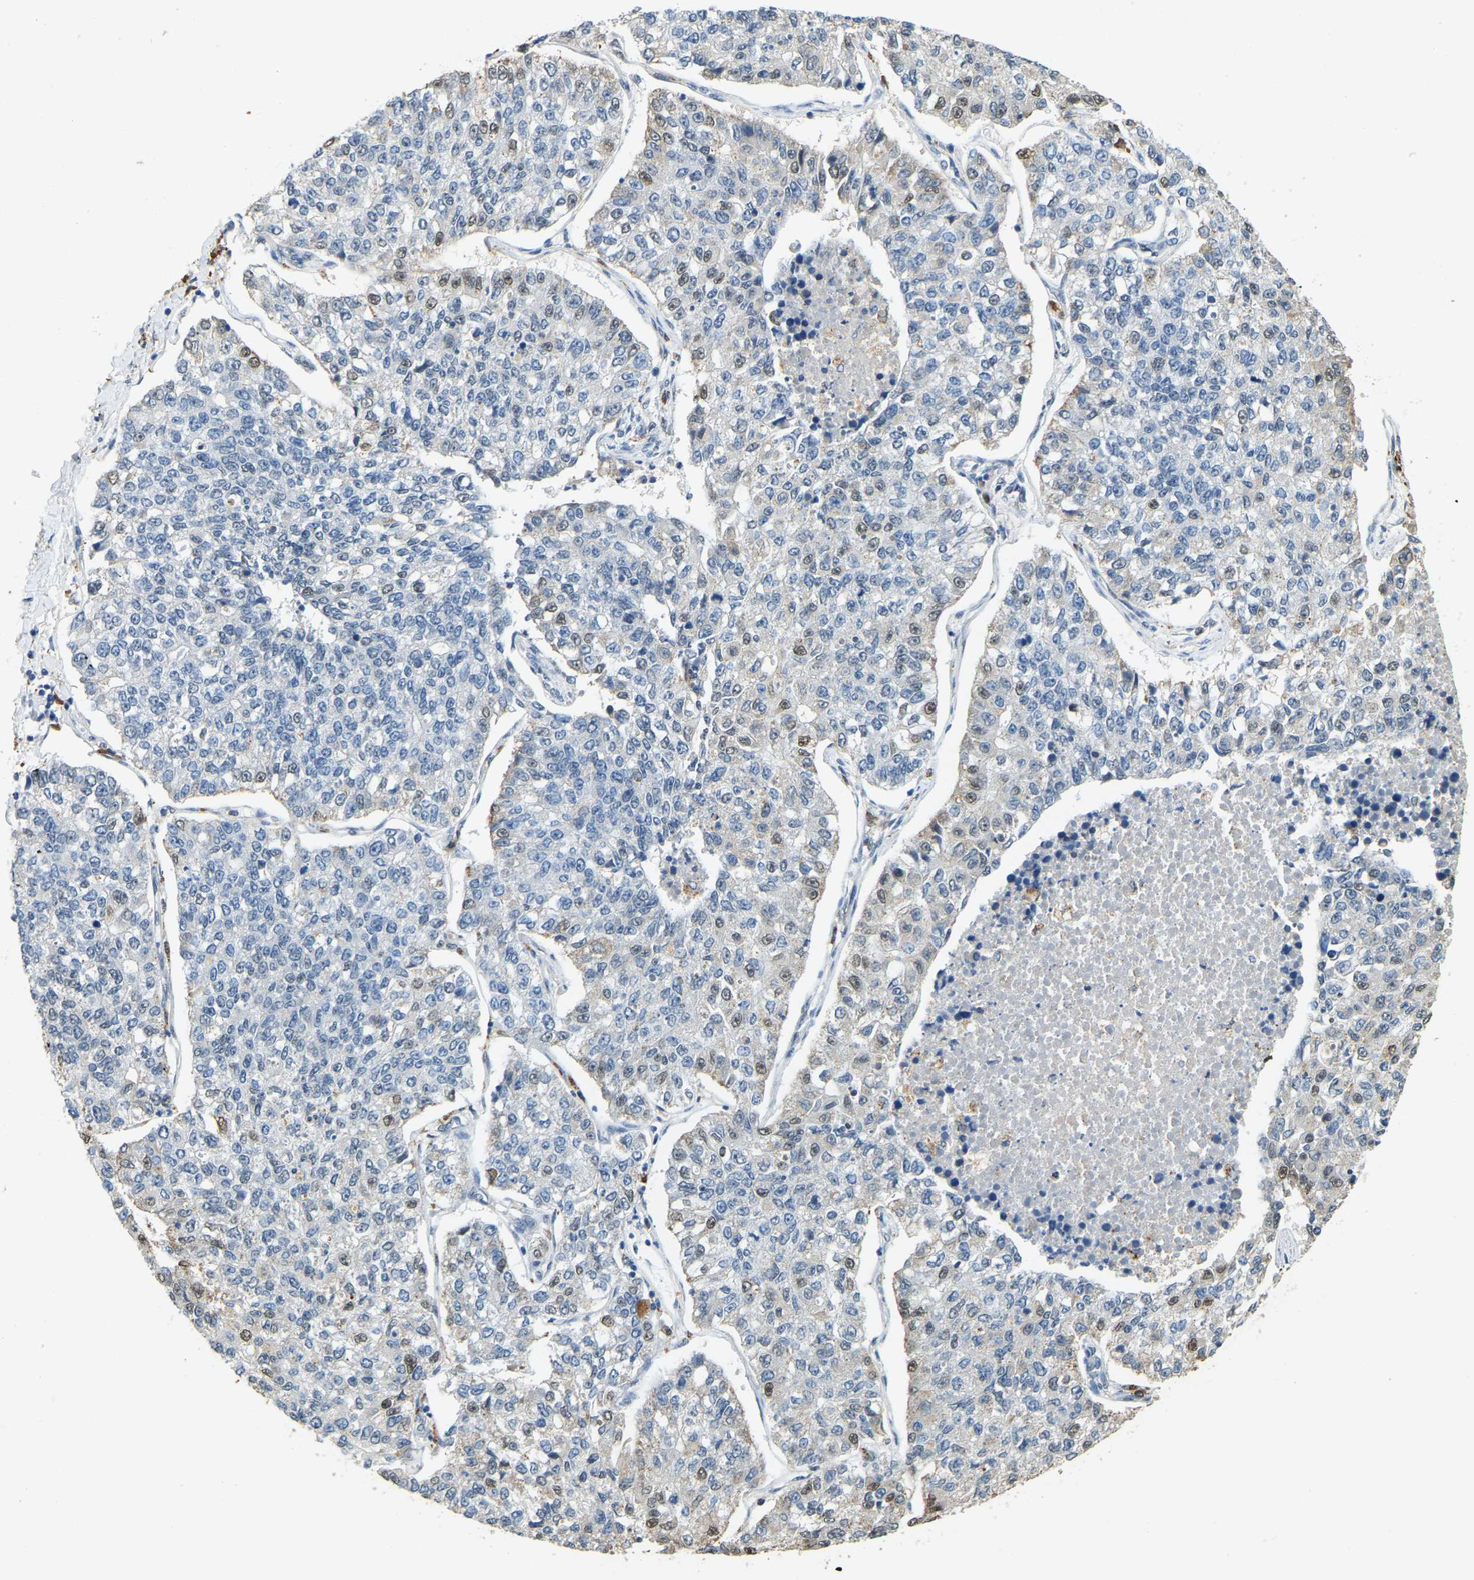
{"staining": {"intensity": "moderate", "quantity": "<25%", "location": "cytoplasmic/membranous,nuclear"}, "tissue": "lung cancer", "cell_type": "Tumor cells", "image_type": "cancer", "snomed": [{"axis": "morphology", "description": "Adenocarcinoma, NOS"}, {"axis": "topography", "description": "Lung"}], "caption": "An image of human adenocarcinoma (lung) stained for a protein shows moderate cytoplasmic/membranous and nuclear brown staining in tumor cells. (DAB IHC with brightfield microscopy, high magnification).", "gene": "NANS", "patient": {"sex": "male", "age": 49}}